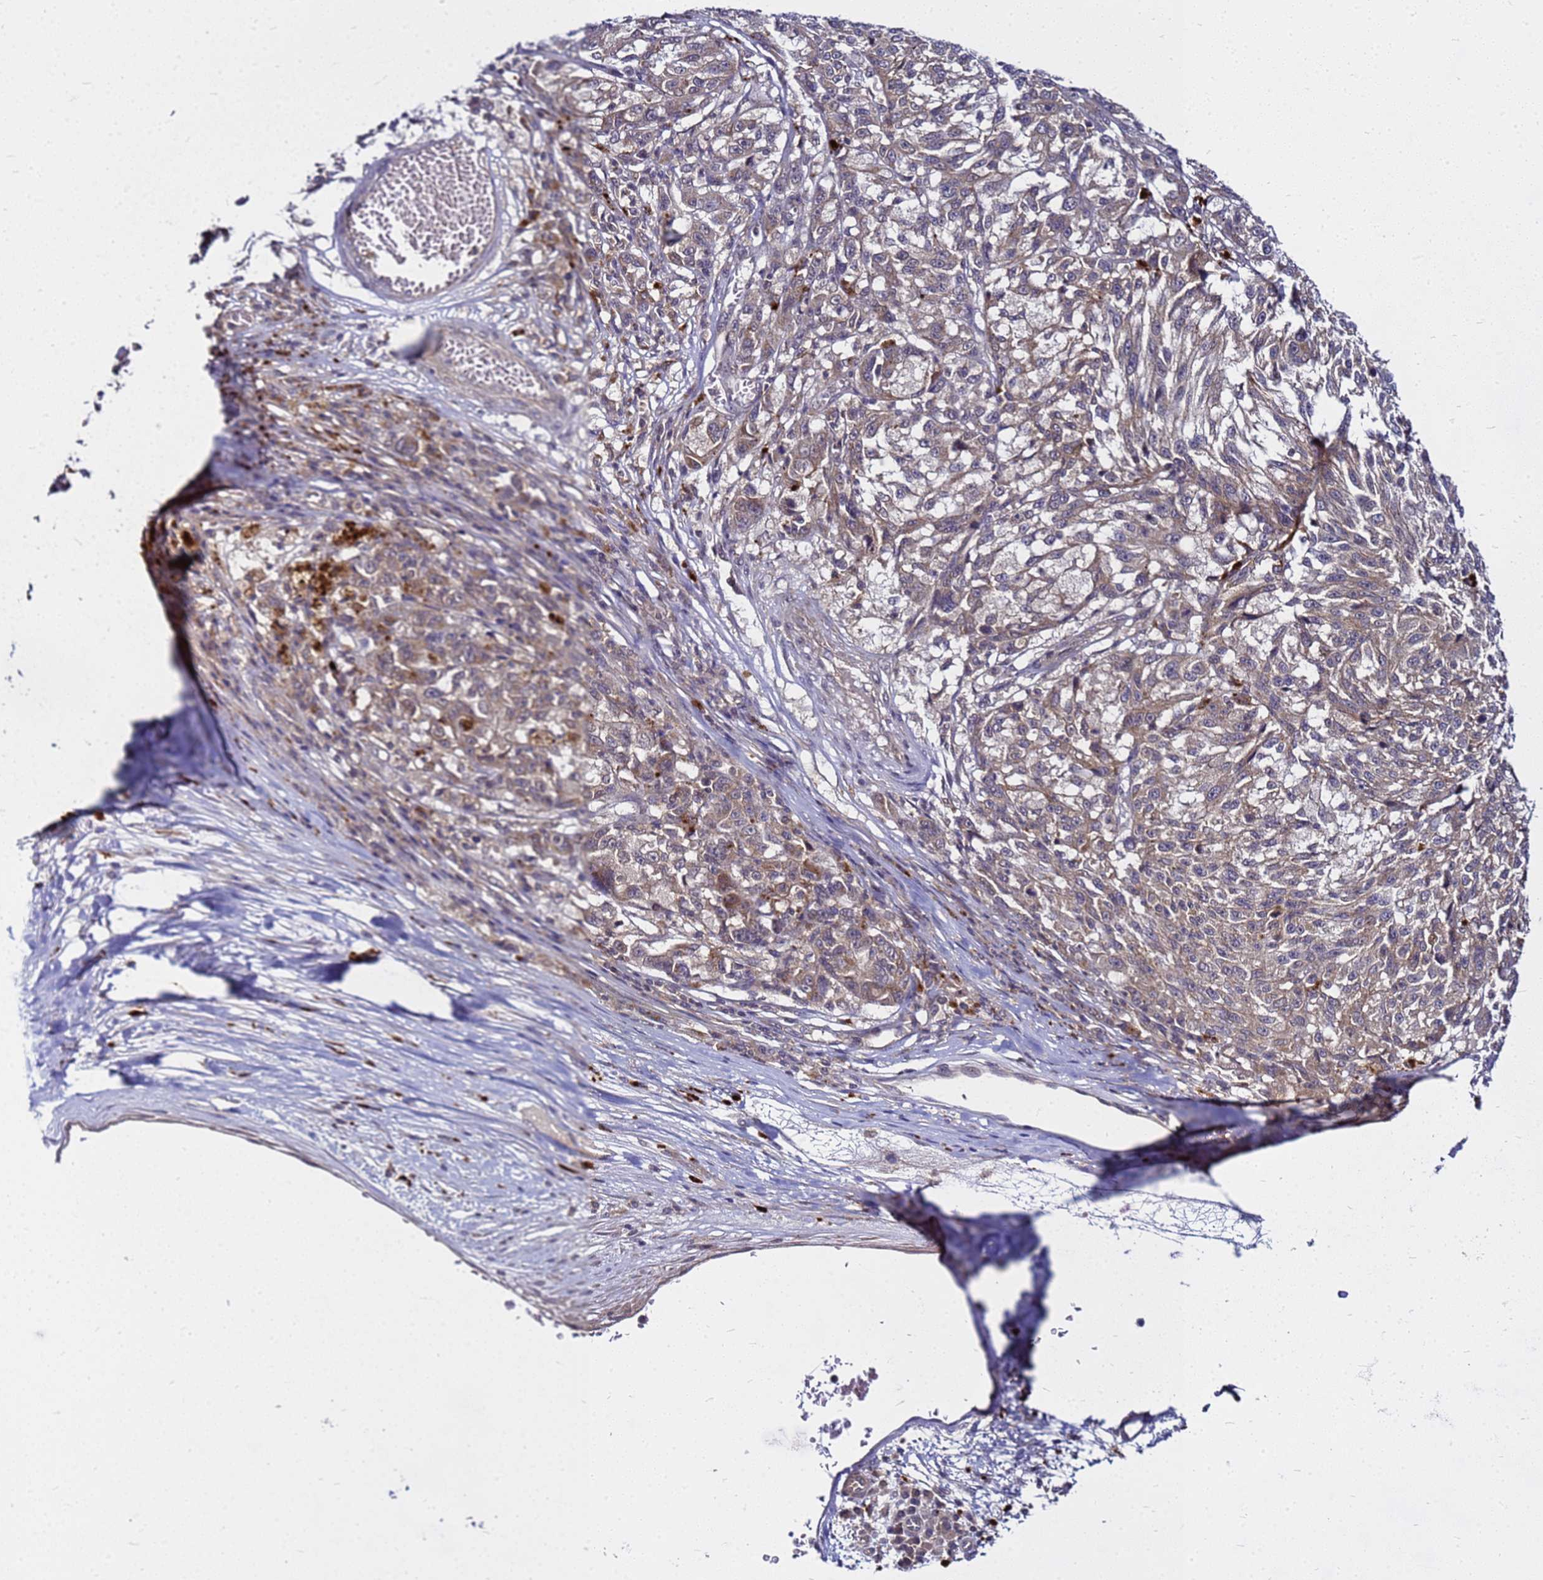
{"staining": {"intensity": "weak", "quantity": "25%-75%", "location": "cytoplasmic/membranous"}, "tissue": "melanoma", "cell_type": "Tumor cells", "image_type": "cancer", "snomed": [{"axis": "morphology", "description": "Malignant melanoma, NOS"}, {"axis": "topography", "description": "Skin"}], "caption": "Melanoma stained for a protein displays weak cytoplasmic/membranous positivity in tumor cells. (brown staining indicates protein expression, while blue staining denotes nuclei).", "gene": "SAT1", "patient": {"sex": "male", "age": 53}}